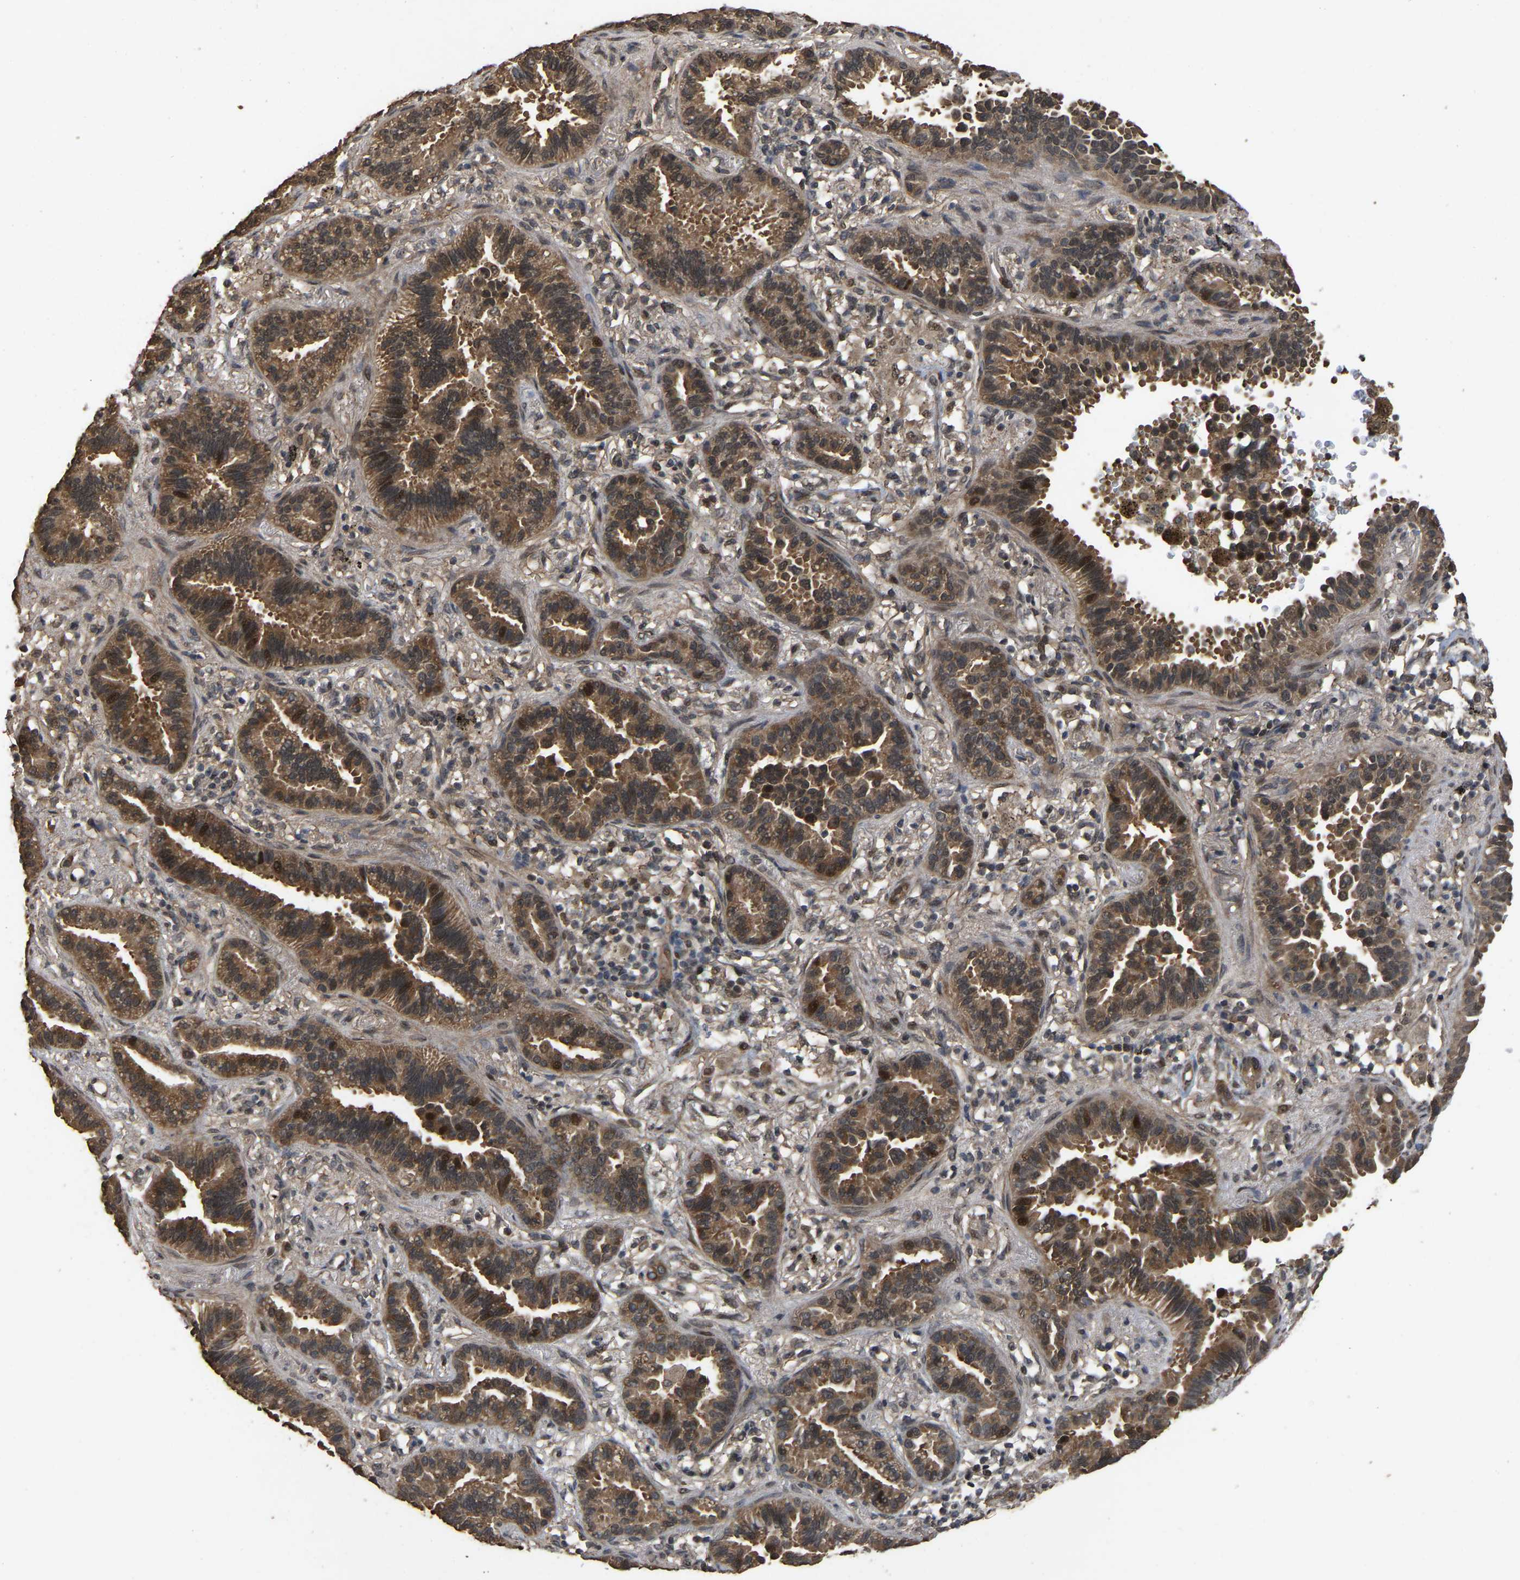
{"staining": {"intensity": "moderate", "quantity": ">75%", "location": "cytoplasmic/membranous"}, "tissue": "lung cancer", "cell_type": "Tumor cells", "image_type": "cancer", "snomed": [{"axis": "morphology", "description": "Normal tissue, NOS"}, {"axis": "morphology", "description": "Adenocarcinoma, NOS"}, {"axis": "topography", "description": "Lung"}], "caption": "Lung cancer (adenocarcinoma) stained for a protein displays moderate cytoplasmic/membranous positivity in tumor cells.", "gene": "ARHGAP23", "patient": {"sex": "male", "age": 59}}